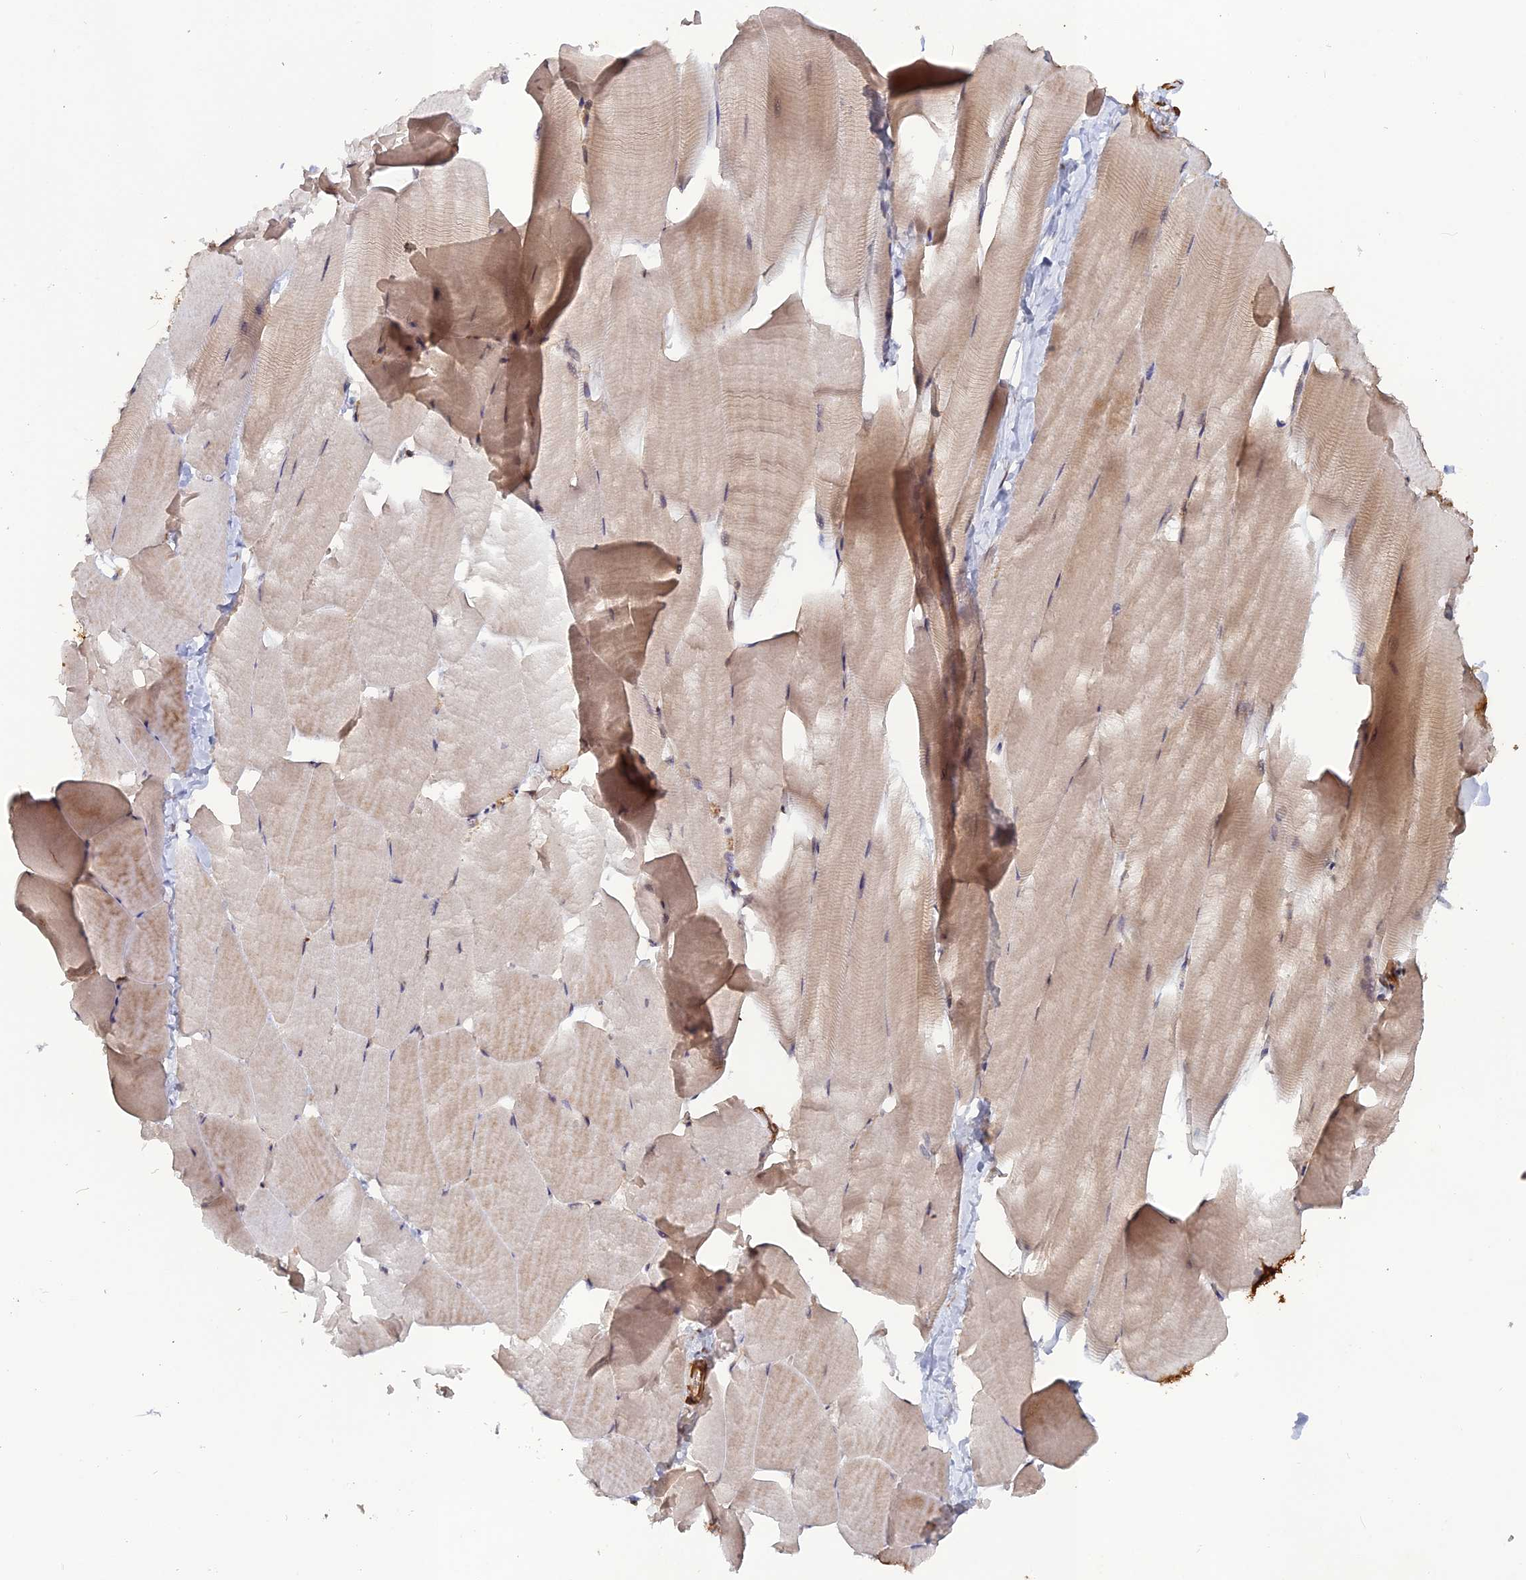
{"staining": {"intensity": "moderate", "quantity": "<25%", "location": "nuclear"}, "tissue": "skeletal muscle", "cell_type": "Myocytes", "image_type": "normal", "snomed": [{"axis": "morphology", "description": "Normal tissue, NOS"}, {"axis": "topography", "description": "Skeletal muscle"}], "caption": "Brown immunohistochemical staining in normal skeletal muscle reveals moderate nuclear positivity in about <25% of myocytes. (IHC, brightfield microscopy, high magnification).", "gene": "CCDC174", "patient": {"sex": "male", "age": 25}}